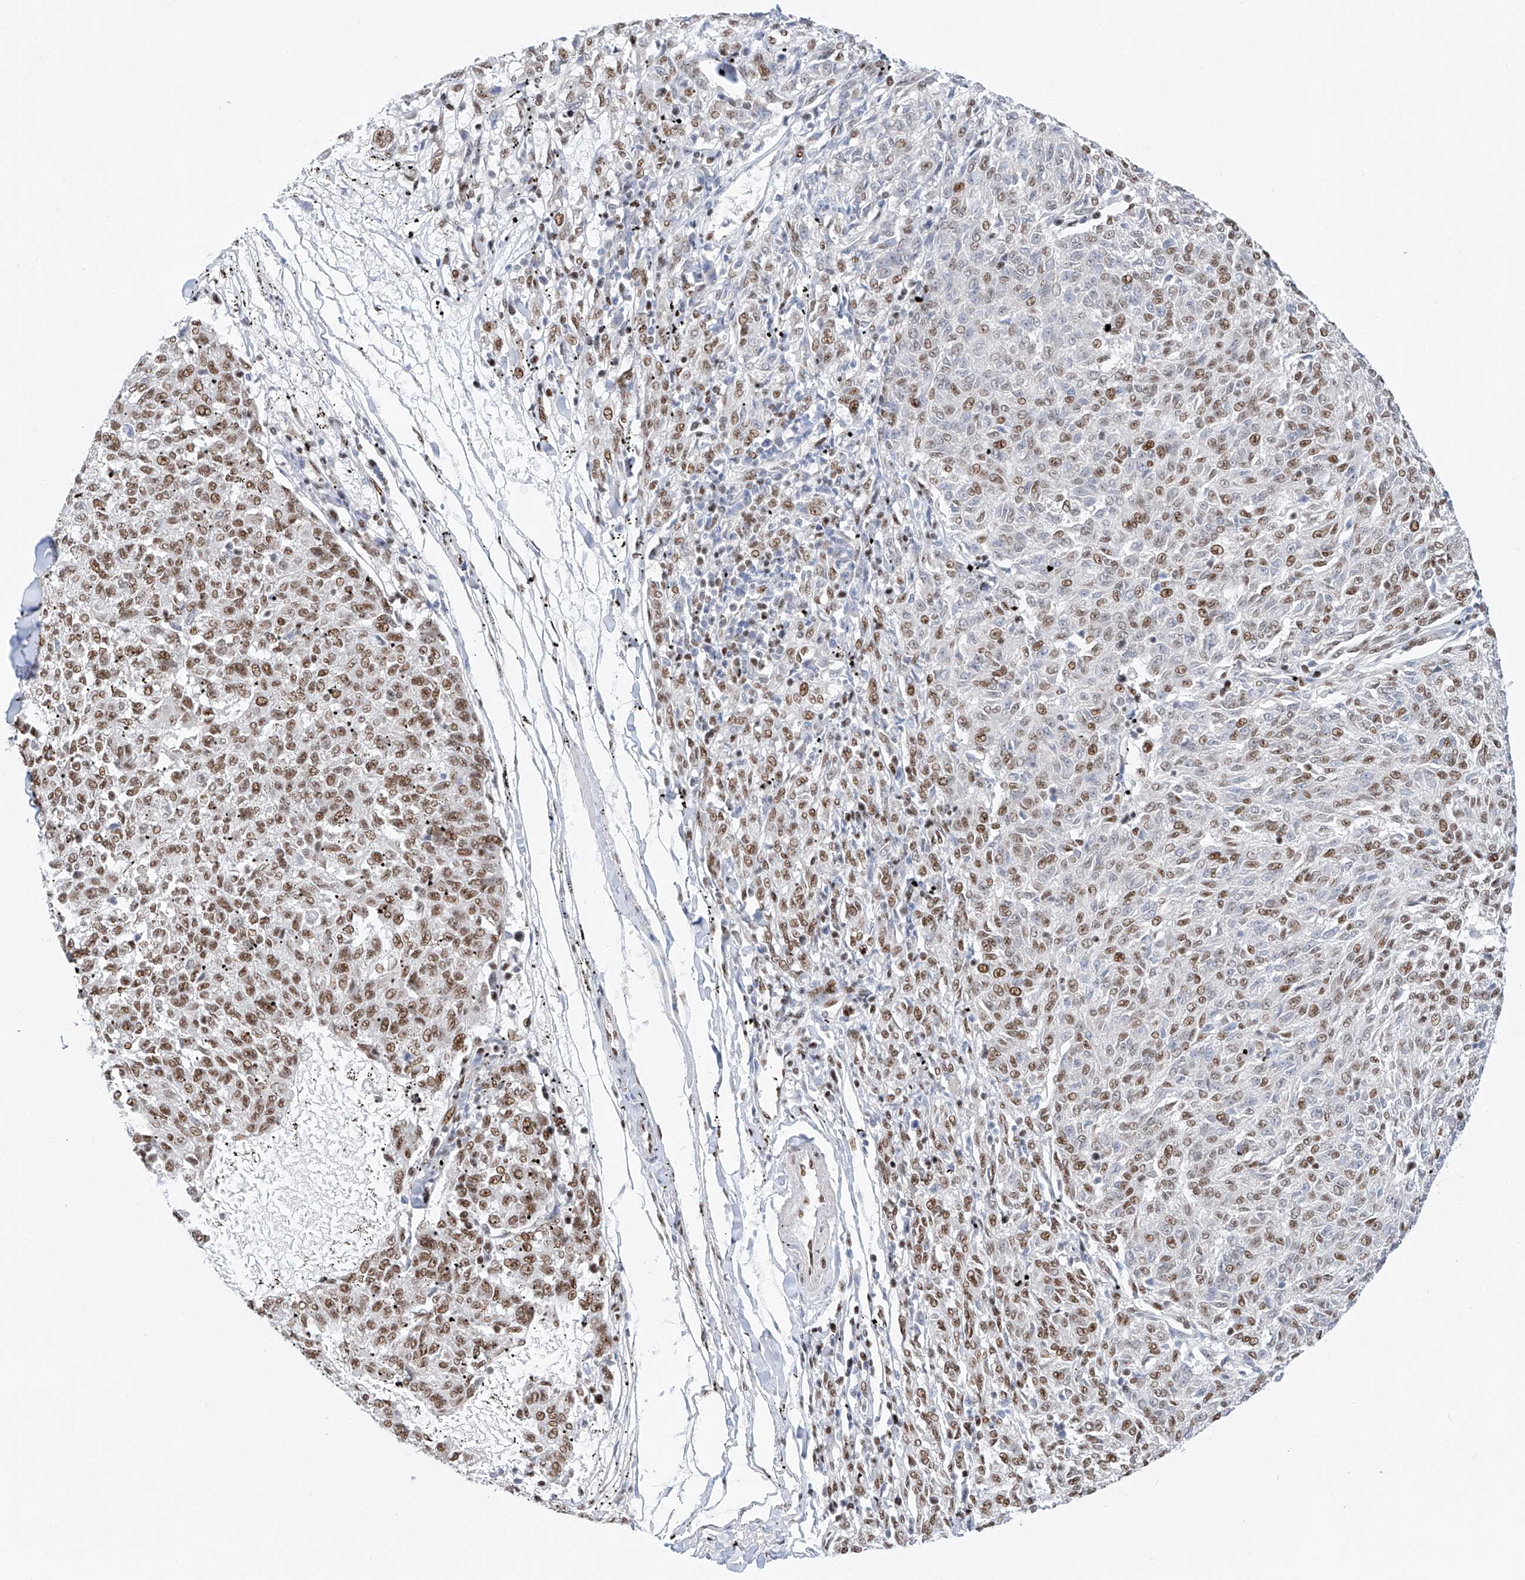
{"staining": {"intensity": "moderate", "quantity": "25%-75%", "location": "nuclear"}, "tissue": "melanoma", "cell_type": "Tumor cells", "image_type": "cancer", "snomed": [{"axis": "morphology", "description": "Malignant melanoma, NOS"}, {"axis": "topography", "description": "Skin"}], "caption": "There is medium levels of moderate nuclear staining in tumor cells of melanoma, as demonstrated by immunohistochemical staining (brown color).", "gene": "TAF4", "patient": {"sex": "female", "age": 72}}